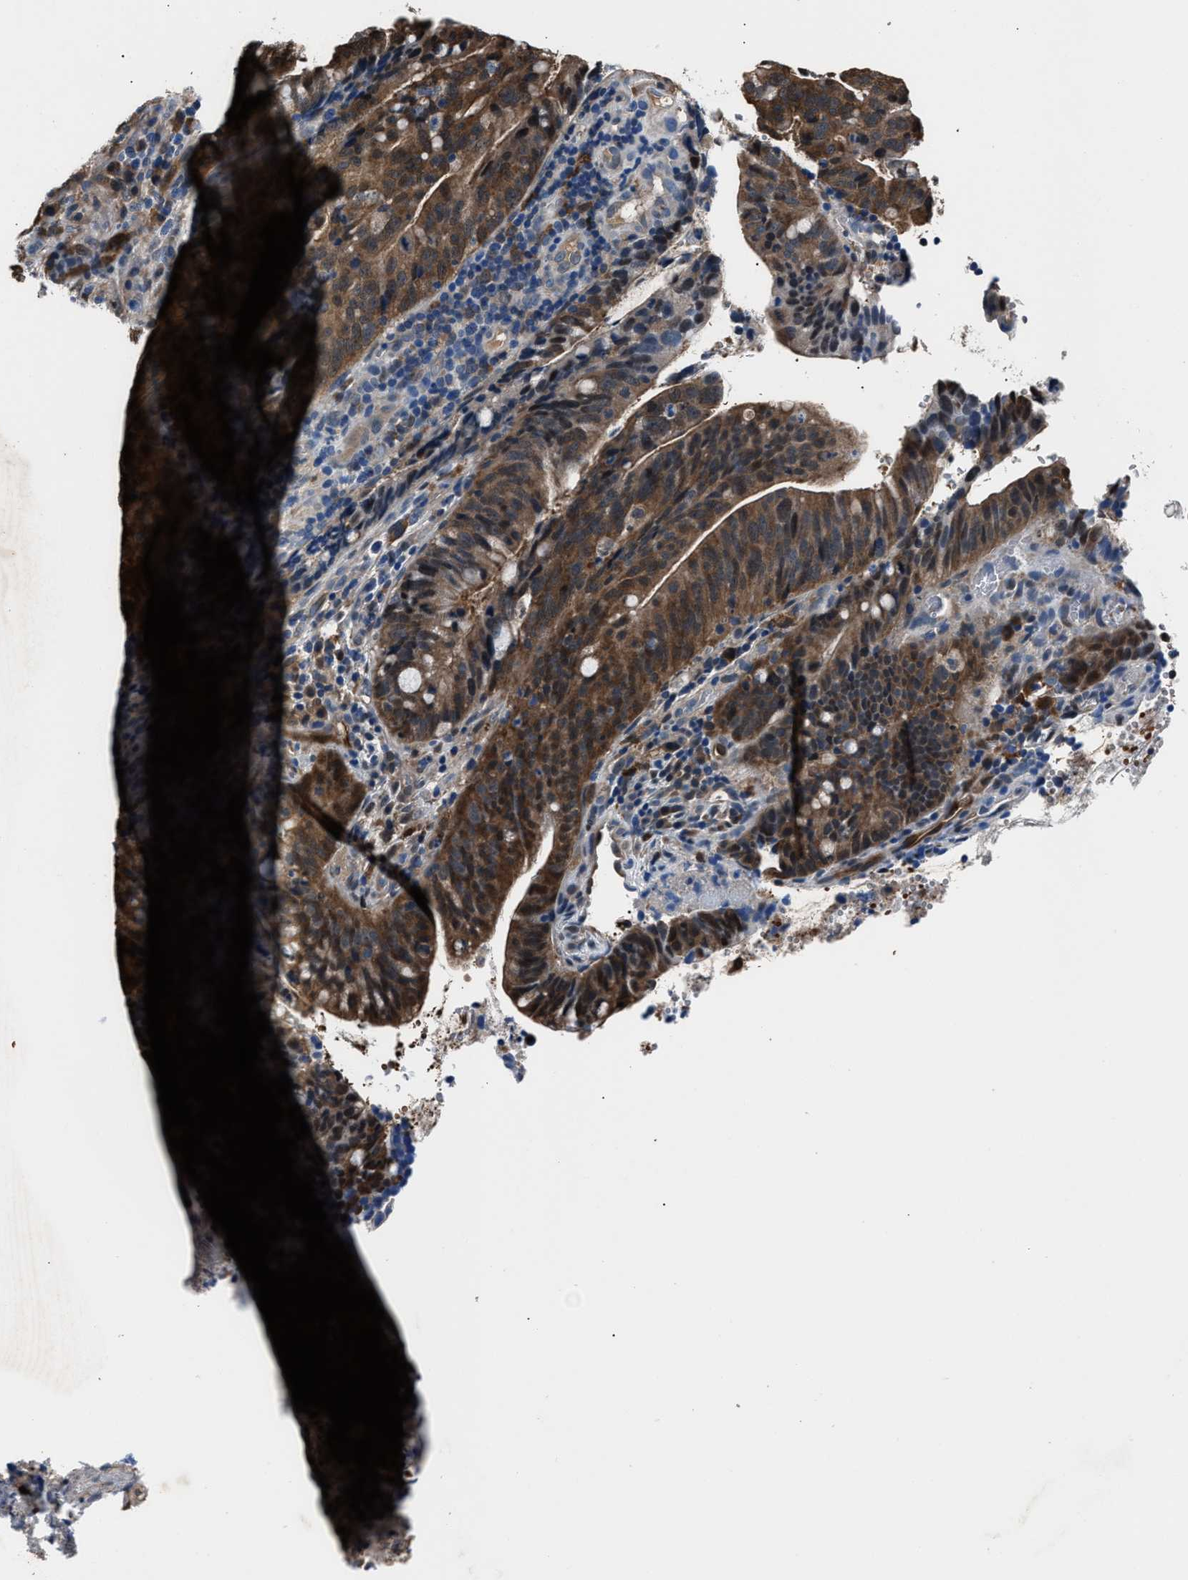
{"staining": {"intensity": "moderate", "quantity": "25%-75%", "location": "cytoplasmic/membranous"}, "tissue": "colorectal cancer", "cell_type": "Tumor cells", "image_type": "cancer", "snomed": [{"axis": "morphology", "description": "Adenocarcinoma, NOS"}, {"axis": "topography", "description": "Colon"}], "caption": "Immunohistochemical staining of colorectal adenocarcinoma demonstrates medium levels of moderate cytoplasmic/membranous expression in about 25%-75% of tumor cells. (DAB (3,3'-diaminobenzidine) = brown stain, brightfield microscopy at high magnification).", "gene": "PPA1", "patient": {"sex": "female", "age": 66}}